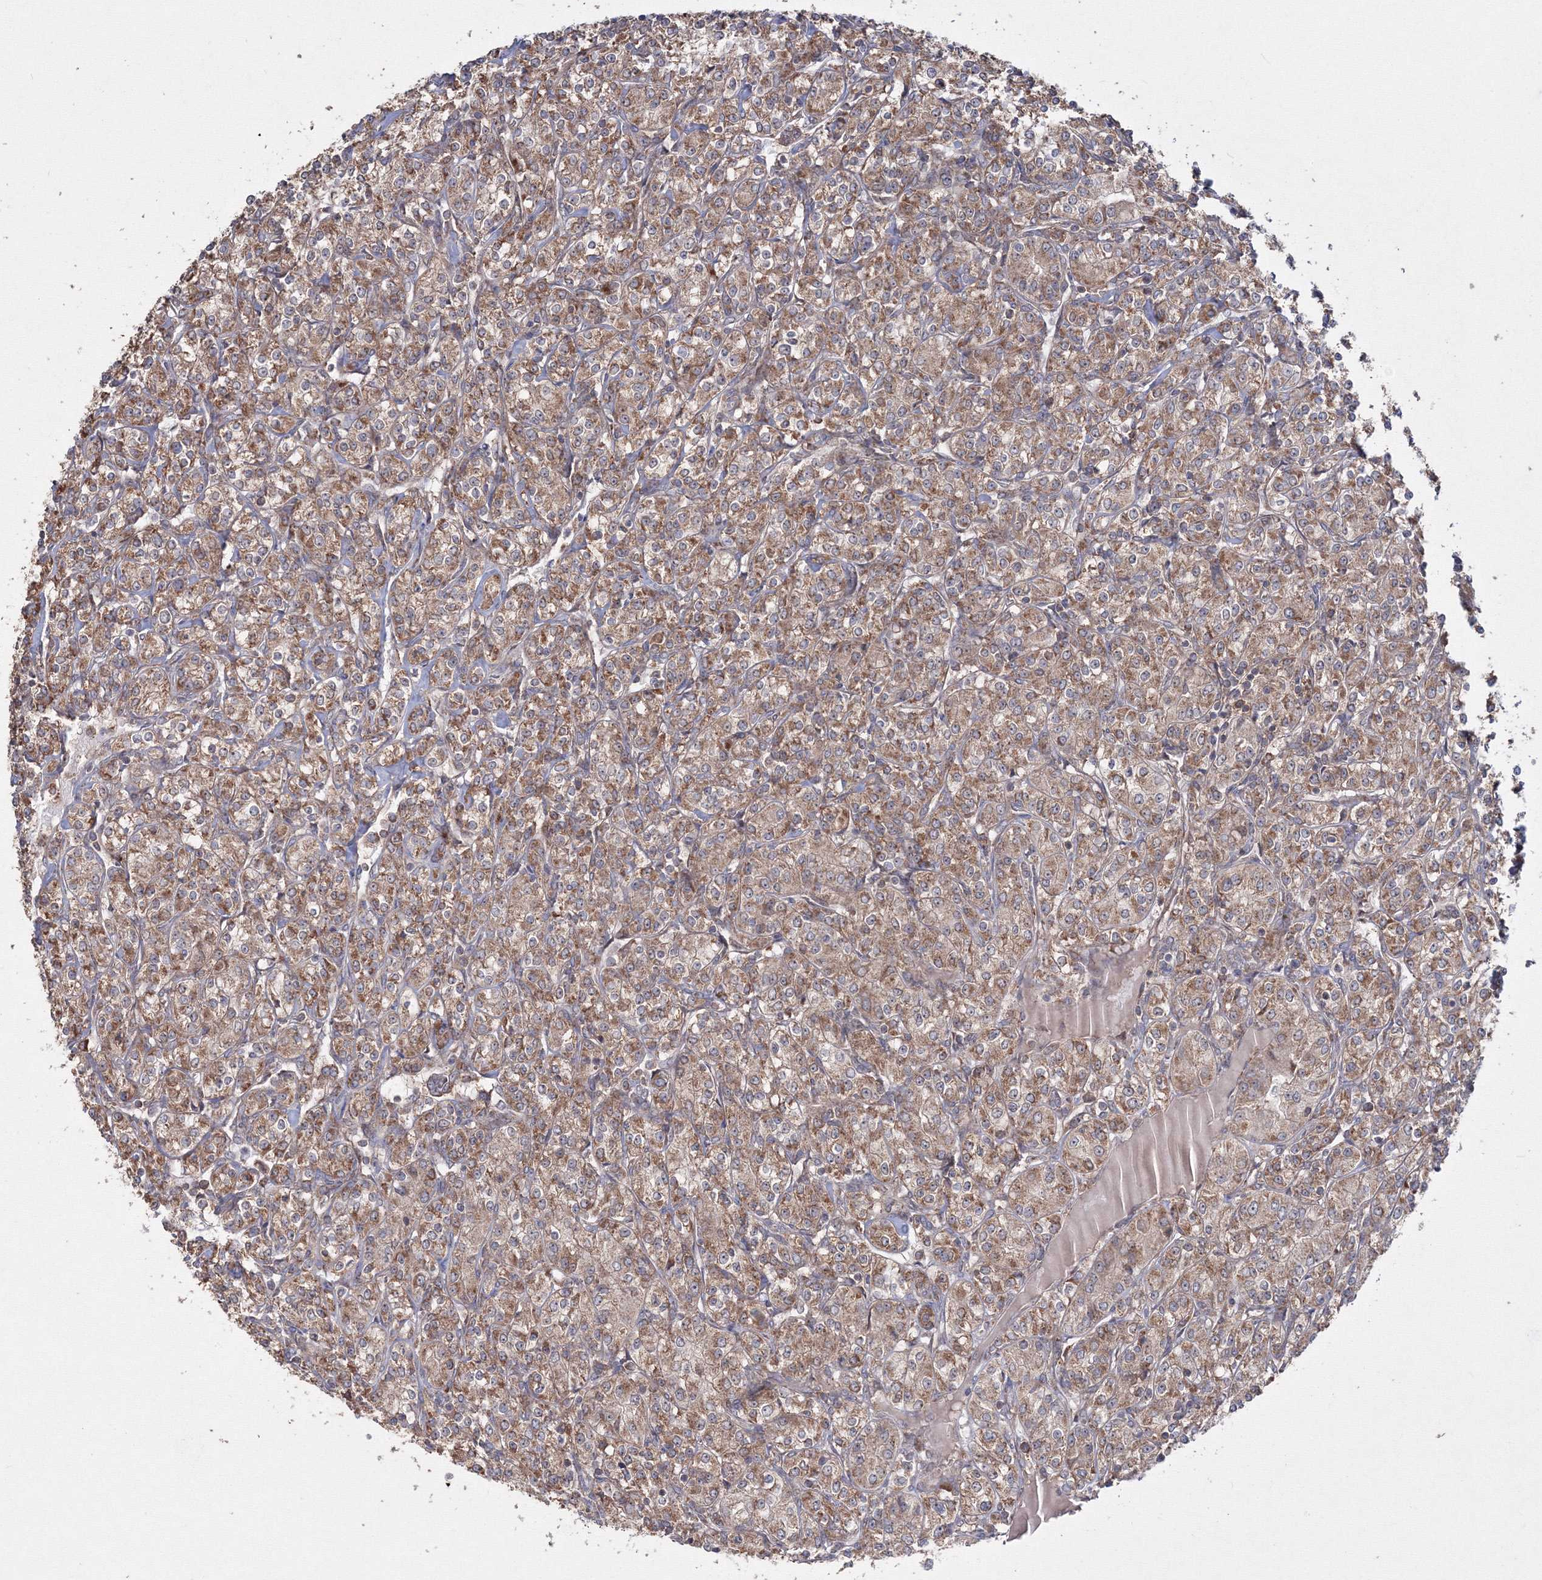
{"staining": {"intensity": "moderate", "quantity": ">75%", "location": "cytoplasmic/membranous"}, "tissue": "renal cancer", "cell_type": "Tumor cells", "image_type": "cancer", "snomed": [{"axis": "morphology", "description": "Adenocarcinoma, NOS"}, {"axis": "topography", "description": "Kidney"}], "caption": "Renal cancer (adenocarcinoma) tissue demonstrates moderate cytoplasmic/membranous positivity in about >75% of tumor cells, visualized by immunohistochemistry.", "gene": "PEX13", "patient": {"sex": "male", "age": 77}}